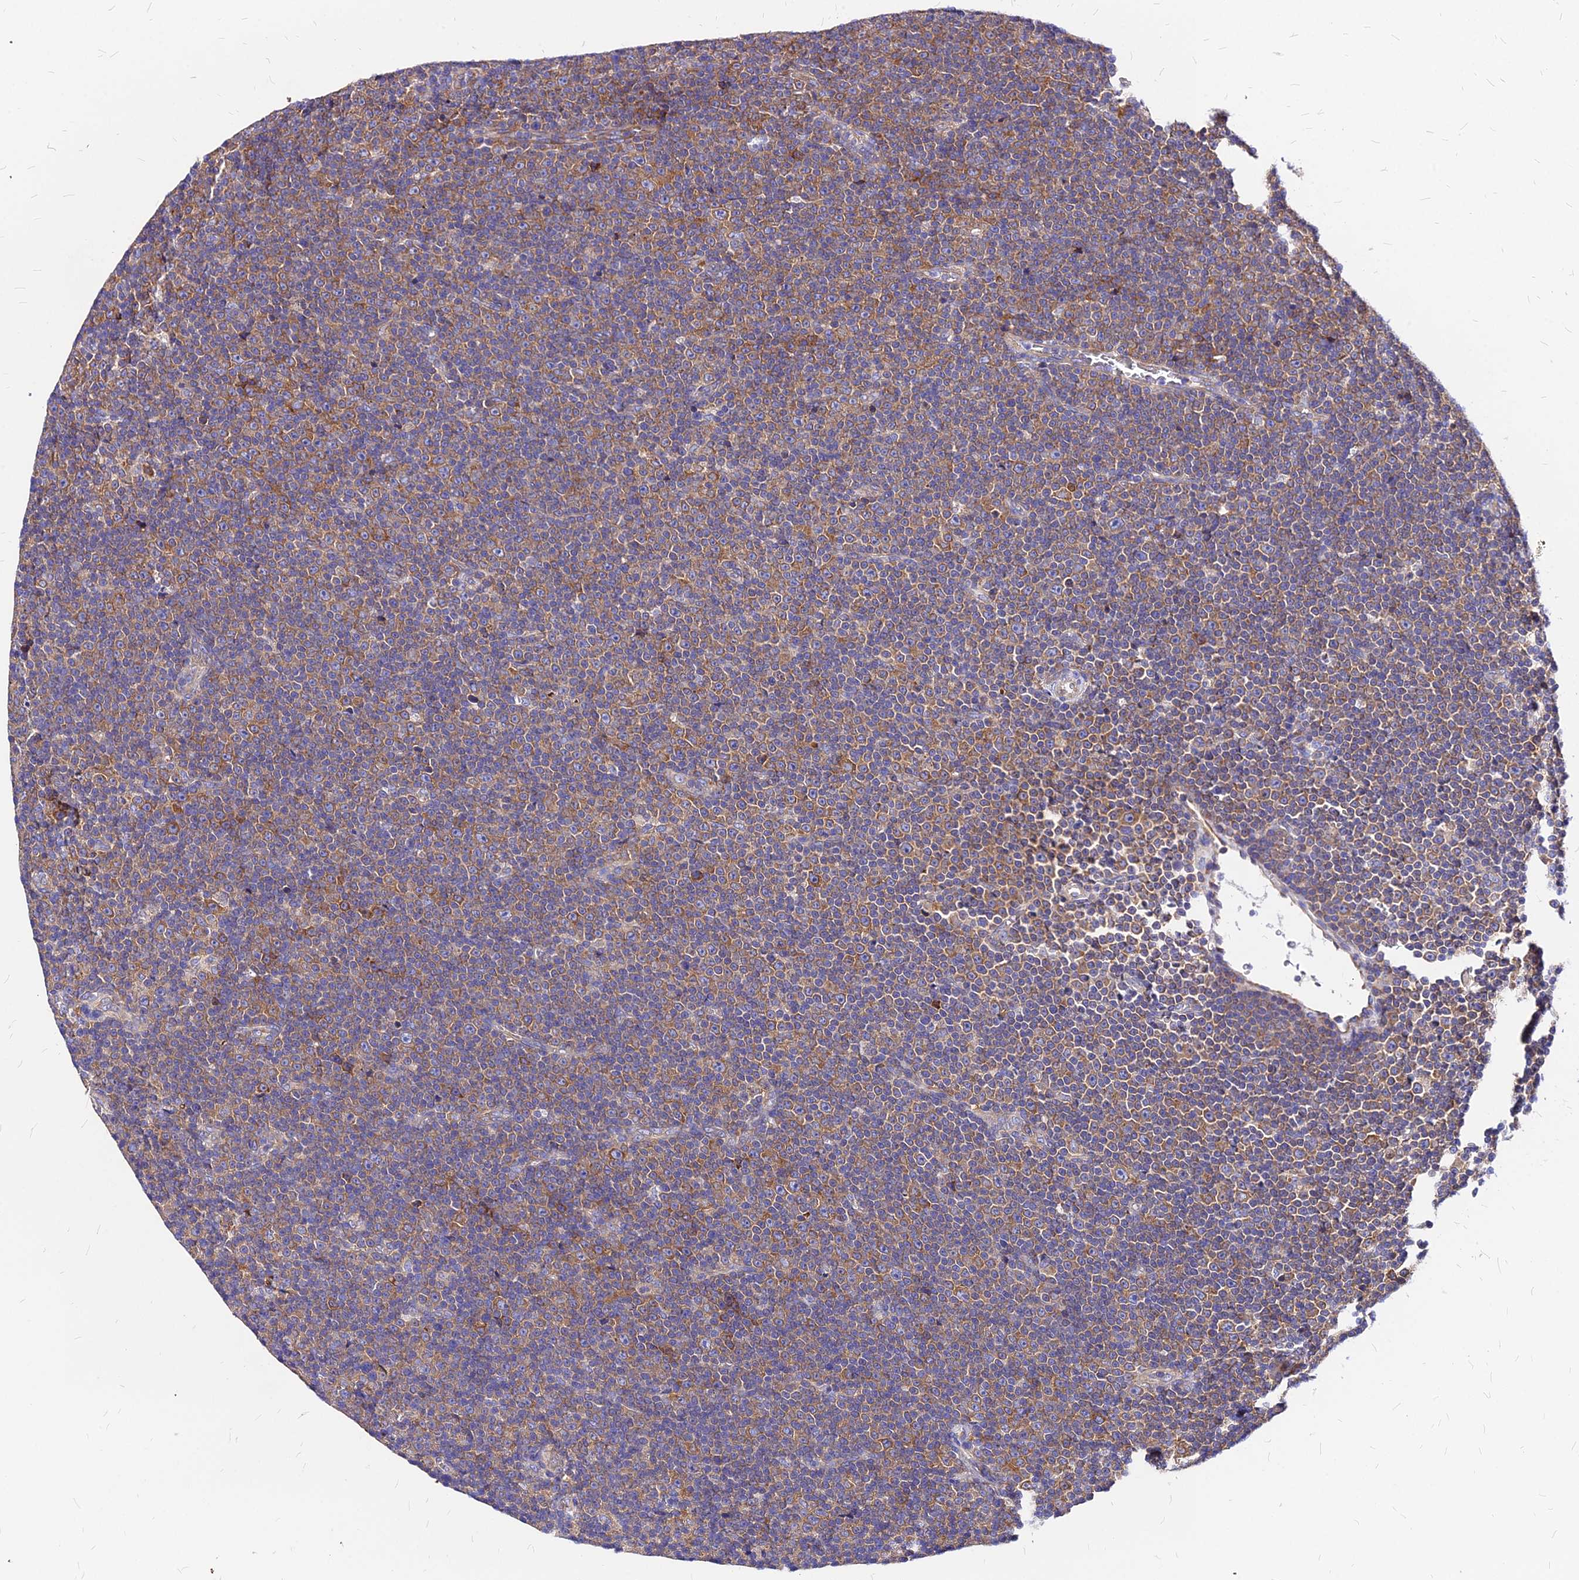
{"staining": {"intensity": "moderate", "quantity": "25%-75%", "location": "cytoplasmic/membranous"}, "tissue": "lymphoma", "cell_type": "Tumor cells", "image_type": "cancer", "snomed": [{"axis": "morphology", "description": "Malignant lymphoma, non-Hodgkin's type, Low grade"}, {"axis": "topography", "description": "Lymph node"}], "caption": "Human malignant lymphoma, non-Hodgkin's type (low-grade) stained with a protein marker shows moderate staining in tumor cells.", "gene": "RPL19", "patient": {"sex": "female", "age": 67}}